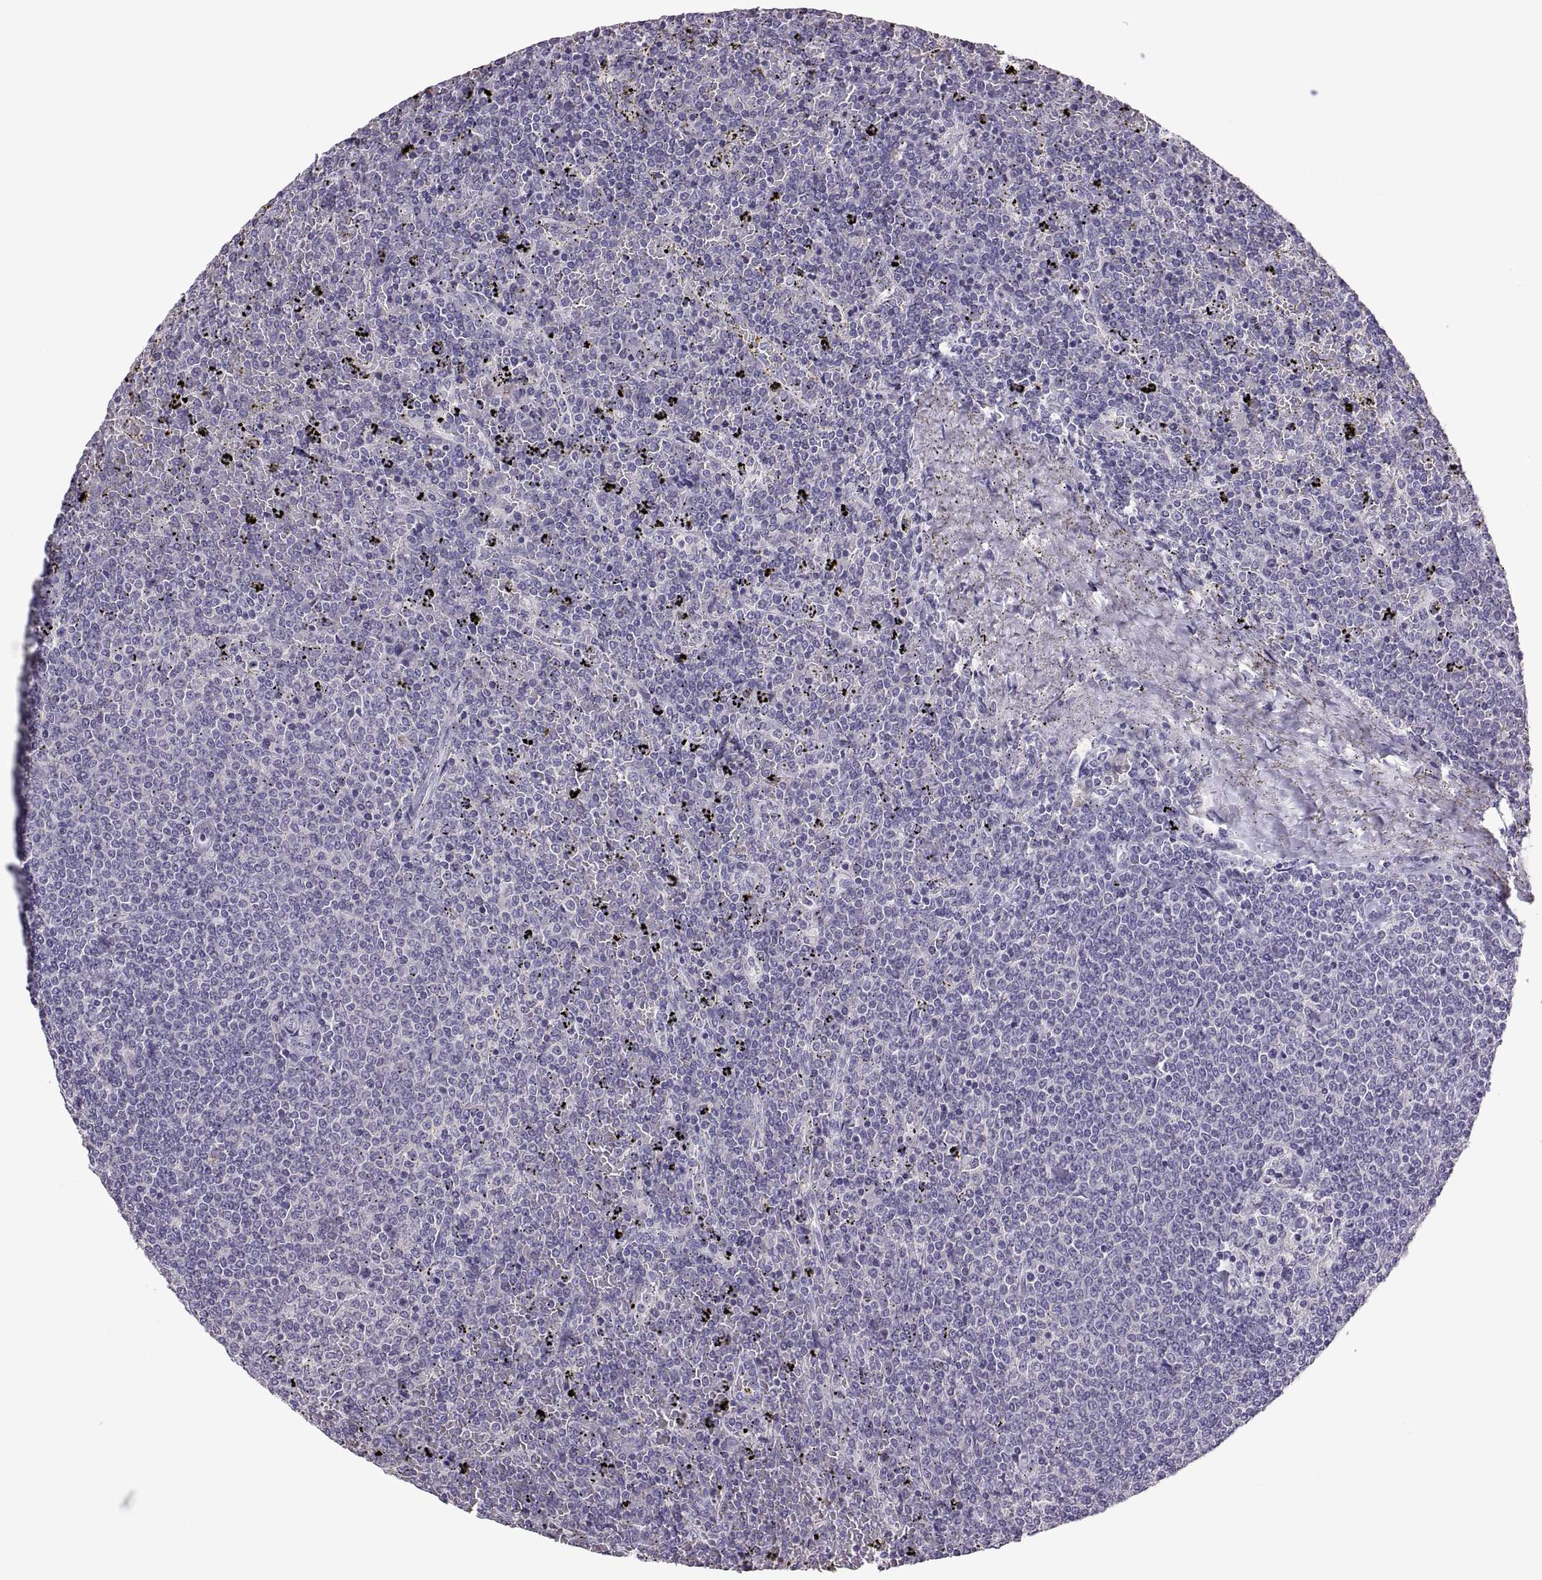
{"staining": {"intensity": "negative", "quantity": "none", "location": "none"}, "tissue": "lymphoma", "cell_type": "Tumor cells", "image_type": "cancer", "snomed": [{"axis": "morphology", "description": "Malignant lymphoma, non-Hodgkin's type, Low grade"}, {"axis": "topography", "description": "Spleen"}], "caption": "The histopathology image shows no significant staining in tumor cells of lymphoma.", "gene": "TBX19", "patient": {"sex": "female", "age": 77}}